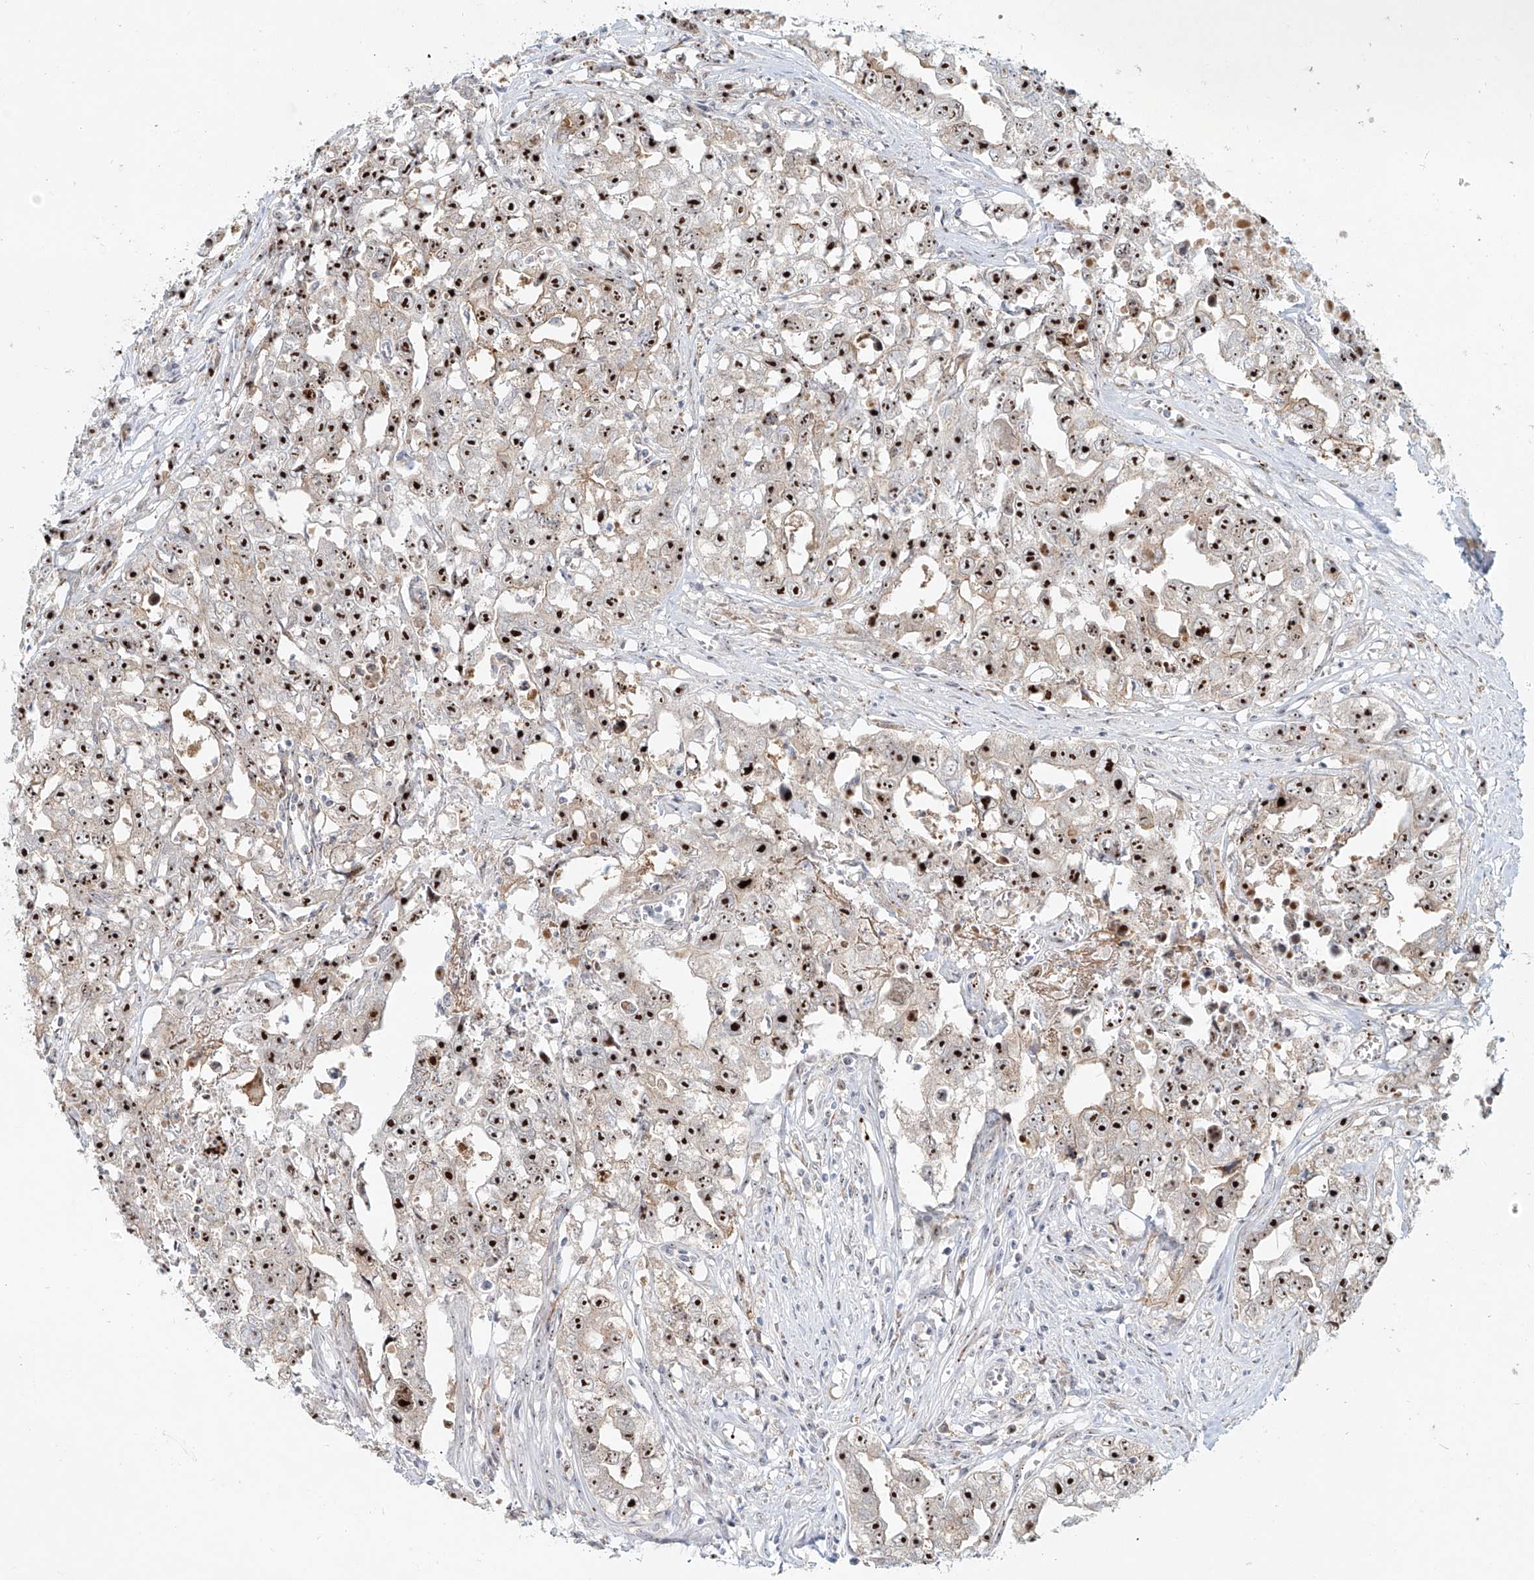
{"staining": {"intensity": "strong", "quantity": ">75%", "location": "nuclear"}, "tissue": "testis cancer", "cell_type": "Tumor cells", "image_type": "cancer", "snomed": [{"axis": "morphology", "description": "Seminoma, NOS"}, {"axis": "morphology", "description": "Carcinoma, Embryonal, NOS"}, {"axis": "topography", "description": "Testis"}], "caption": "Human embryonal carcinoma (testis) stained for a protein (brown) shows strong nuclear positive positivity in about >75% of tumor cells.", "gene": "BYSL", "patient": {"sex": "male", "age": 43}}